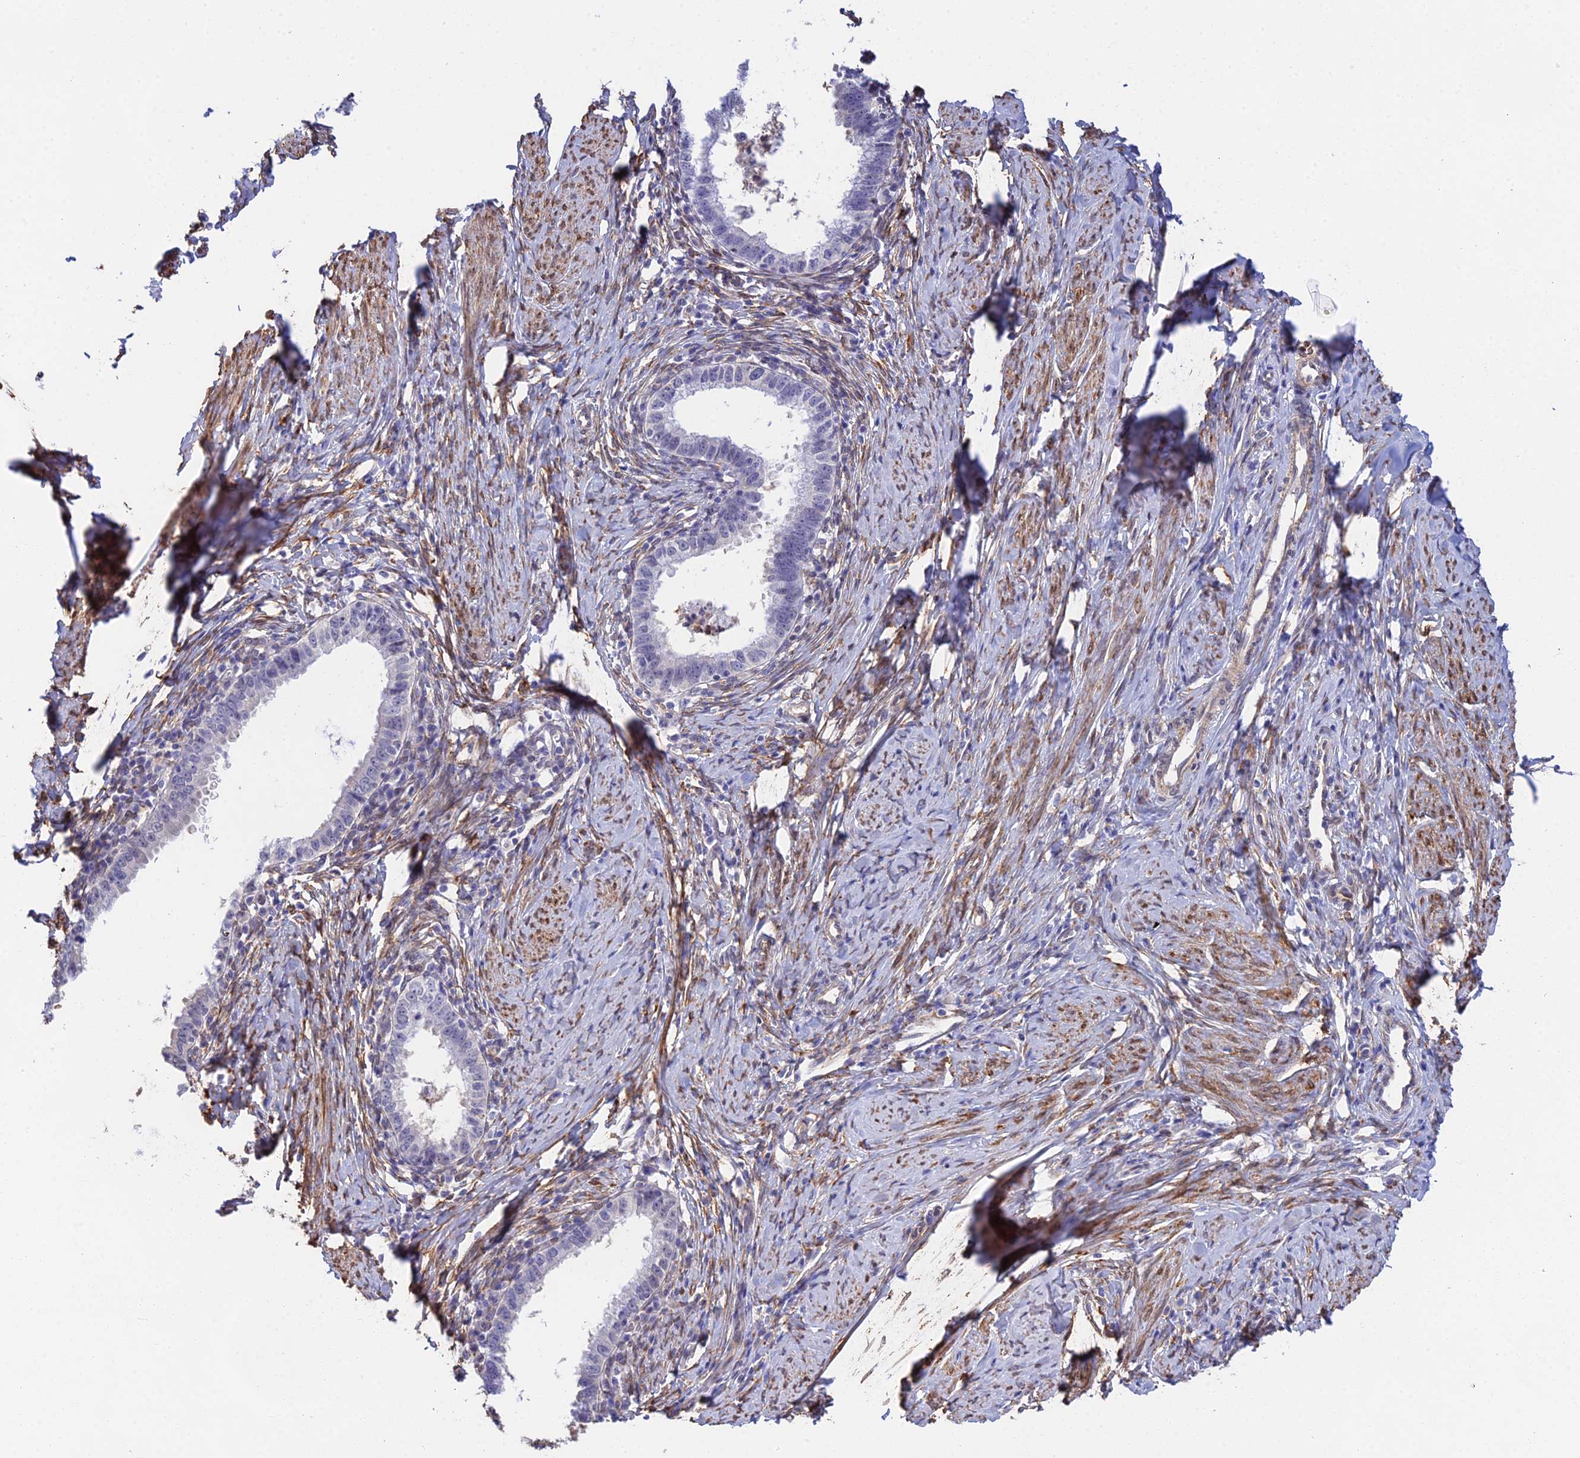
{"staining": {"intensity": "negative", "quantity": "none", "location": "none"}, "tissue": "cervical cancer", "cell_type": "Tumor cells", "image_type": "cancer", "snomed": [{"axis": "morphology", "description": "Adenocarcinoma, NOS"}, {"axis": "topography", "description": "Cervix"}], "caption": "Tumor cells are negative for protein expression in human cervical adenocarcinoma. (Brightfield microscopy of DAB (3,3'-diaminobenzidine) immunohistochemistry at high magnification).", "gene": "MXRA7", "patient": {"sex": "female", "age": 36}}